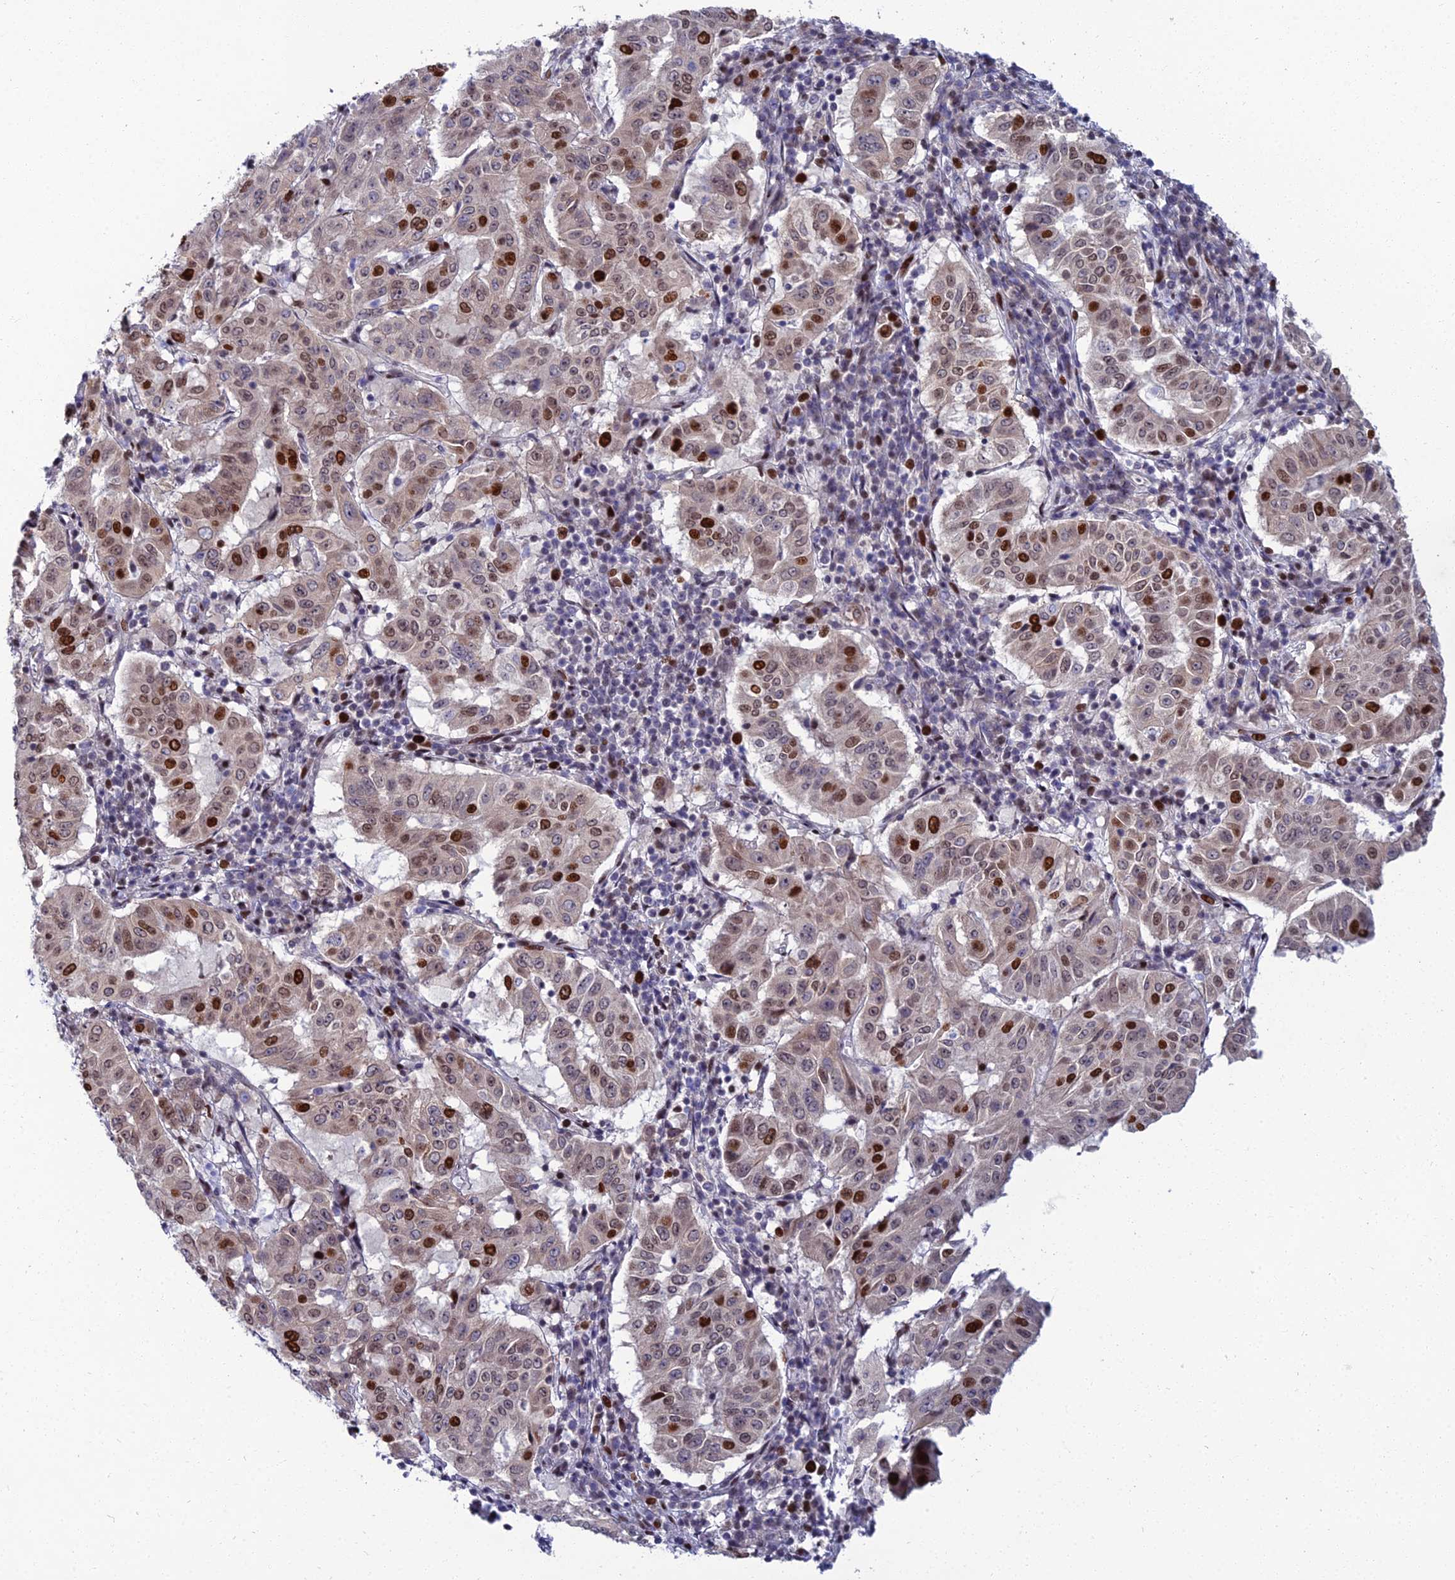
{"staining": {"intensity": "strong", "quantity": "<25%", "location": "nuclear"}, "tissue": "pancreatic cancer", "cell_type": "Tumor cells", "image_type": "cancer", "snomed": [{"axis": "morphology", "description": "Adenocarcinoma, NOS"}, {"axis": "topography", "description": "Pancreas"}], "caption": "Immunohistochemical staining of human pancreatic cancer (adenocarcinoma) displays medium levels of strong nuclear positivity in about <25% of tumor cells.", "gene": "TAF9B", "patient": {"sex": "male", "age": 63}}